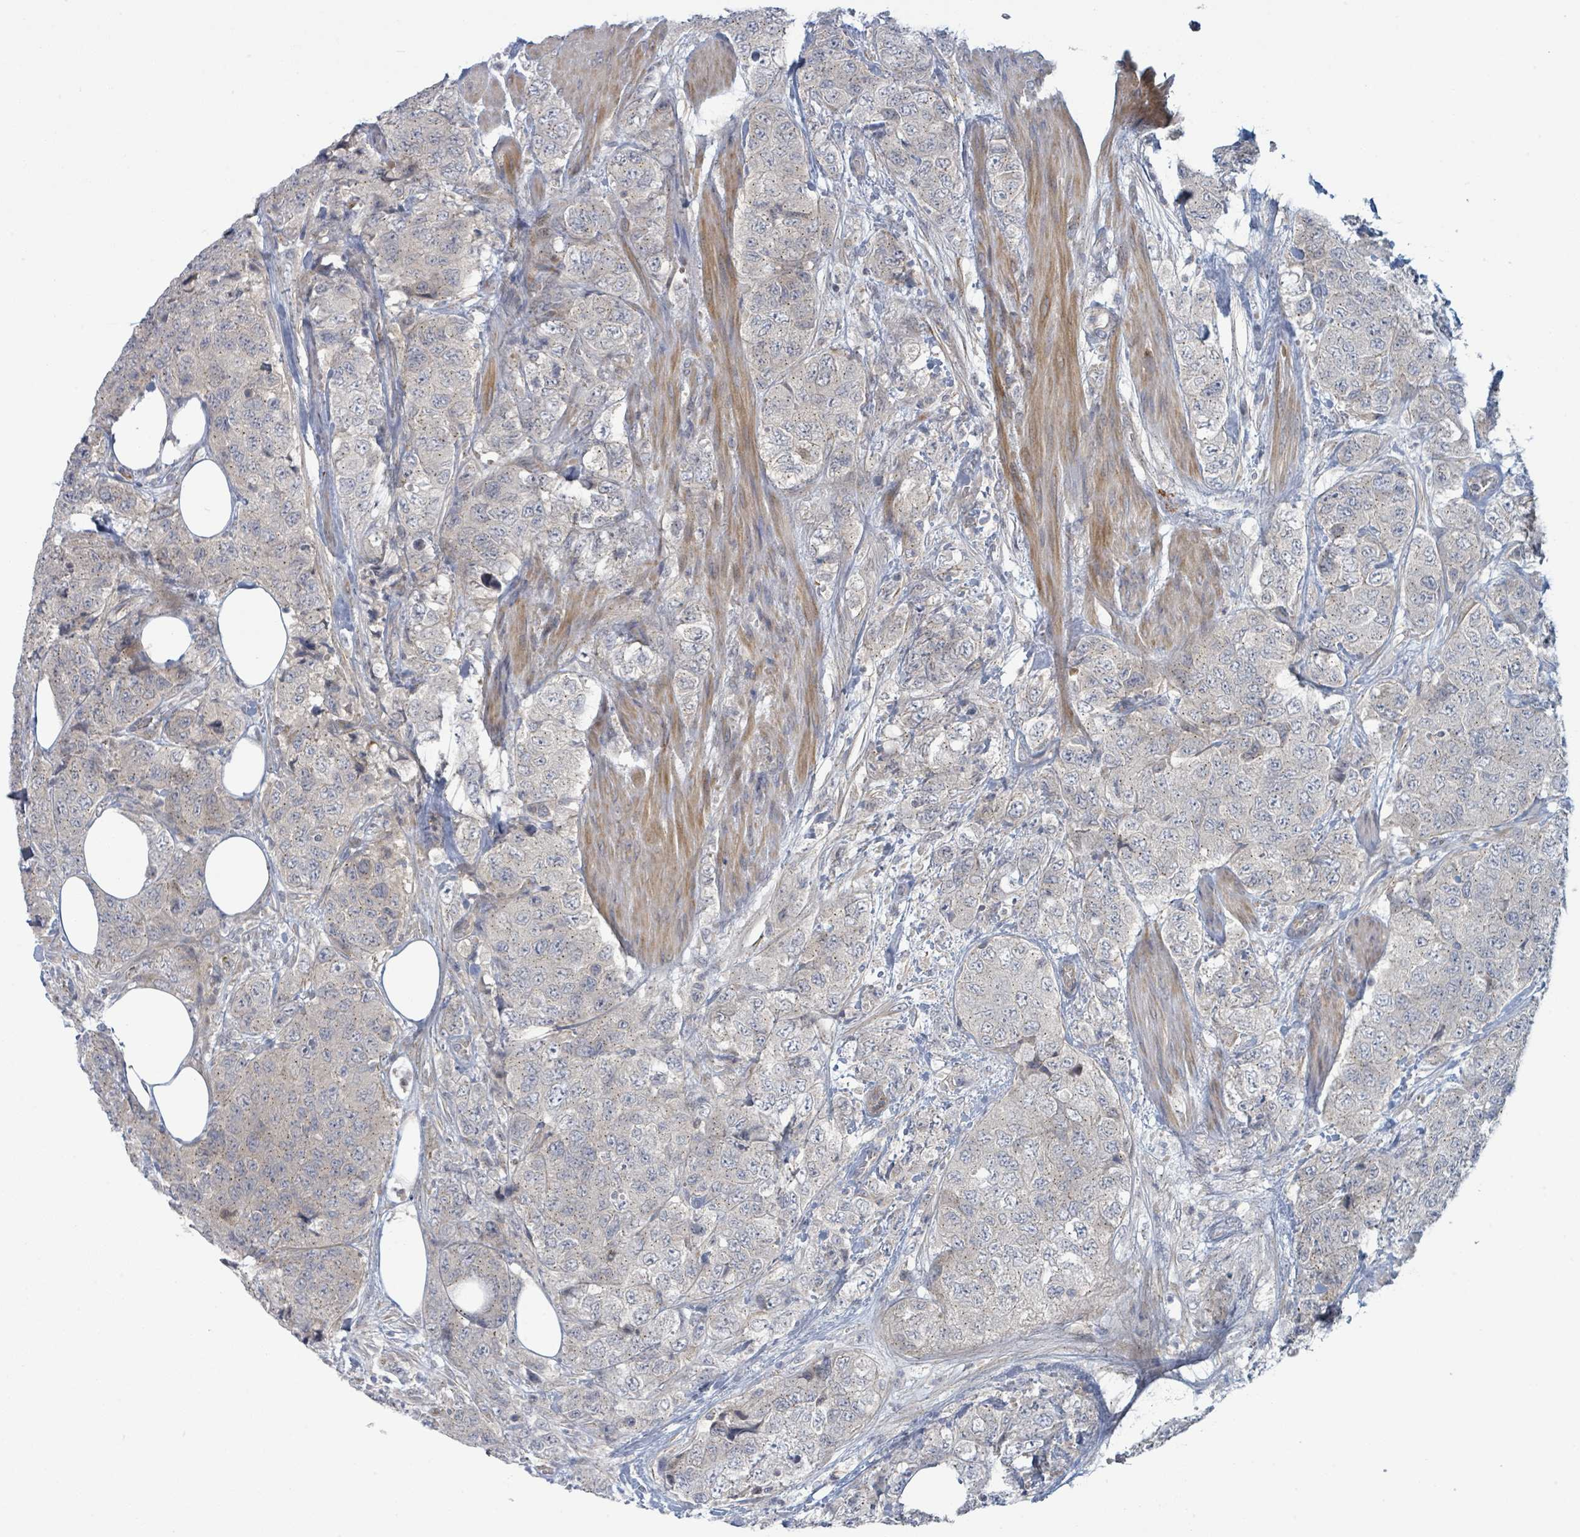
{"staining": {"intensity": "weak", "quantity": "<25%", "location": "cytoplasmic/membranous"}, "tissue": "urothelial cancer", "cell_type": "Tumor cells", "image_type": "cancer", "snomed": [{"axis": "morphology", "description": "Urothelial carcinoma, High grade"}, {"axis": "topography", "description": "Urinary bladder"}], "caption": "There is no significant positivity in tumor cells of urothelial cancer. (DAB immunohistochemistry (IHC), high magnification).", "gene": "COL5A3", "patient": {"sex": "female", "age": 78}}